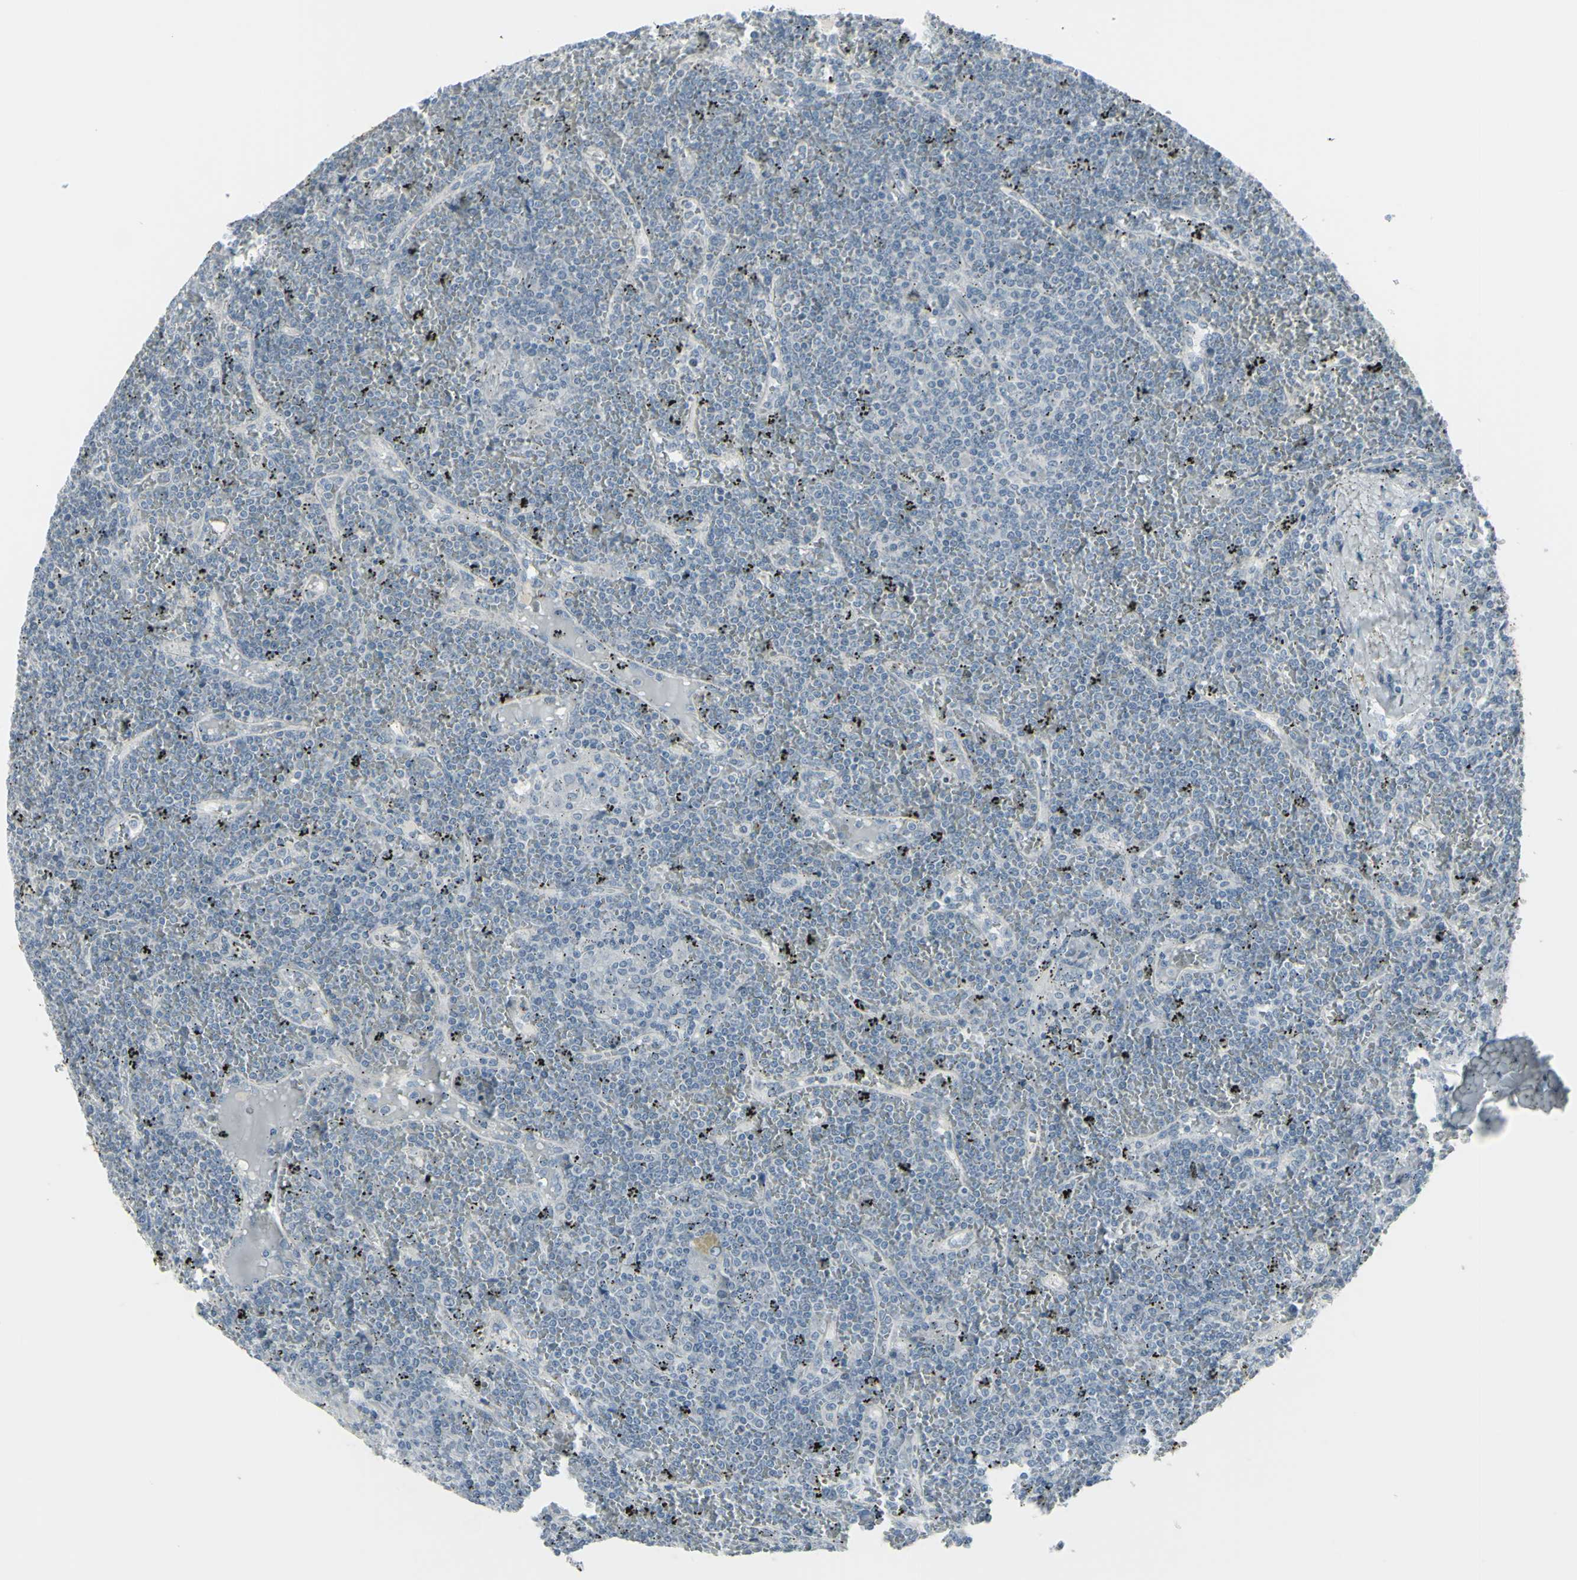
{"staining": {"intensity": "negative", "quantity": "none", "location": "none"}, "tissue": "lymphoma", "cell_type": "Tumor cells", "image_type": "cancer", "snomed": [{"axis": "morphology", "description": "Malignant lymphoma, non-Hodgkin's type, Low grade"}, {"axis": "topography", "description": "Spleen"}], "caption": "Tumor cells are negative for brown protein staining in low-grade malignant lymphoma, non-Hodgkin's type.", "gene": "RAB3A", "patient": {"sex": "female", "age": 19}}